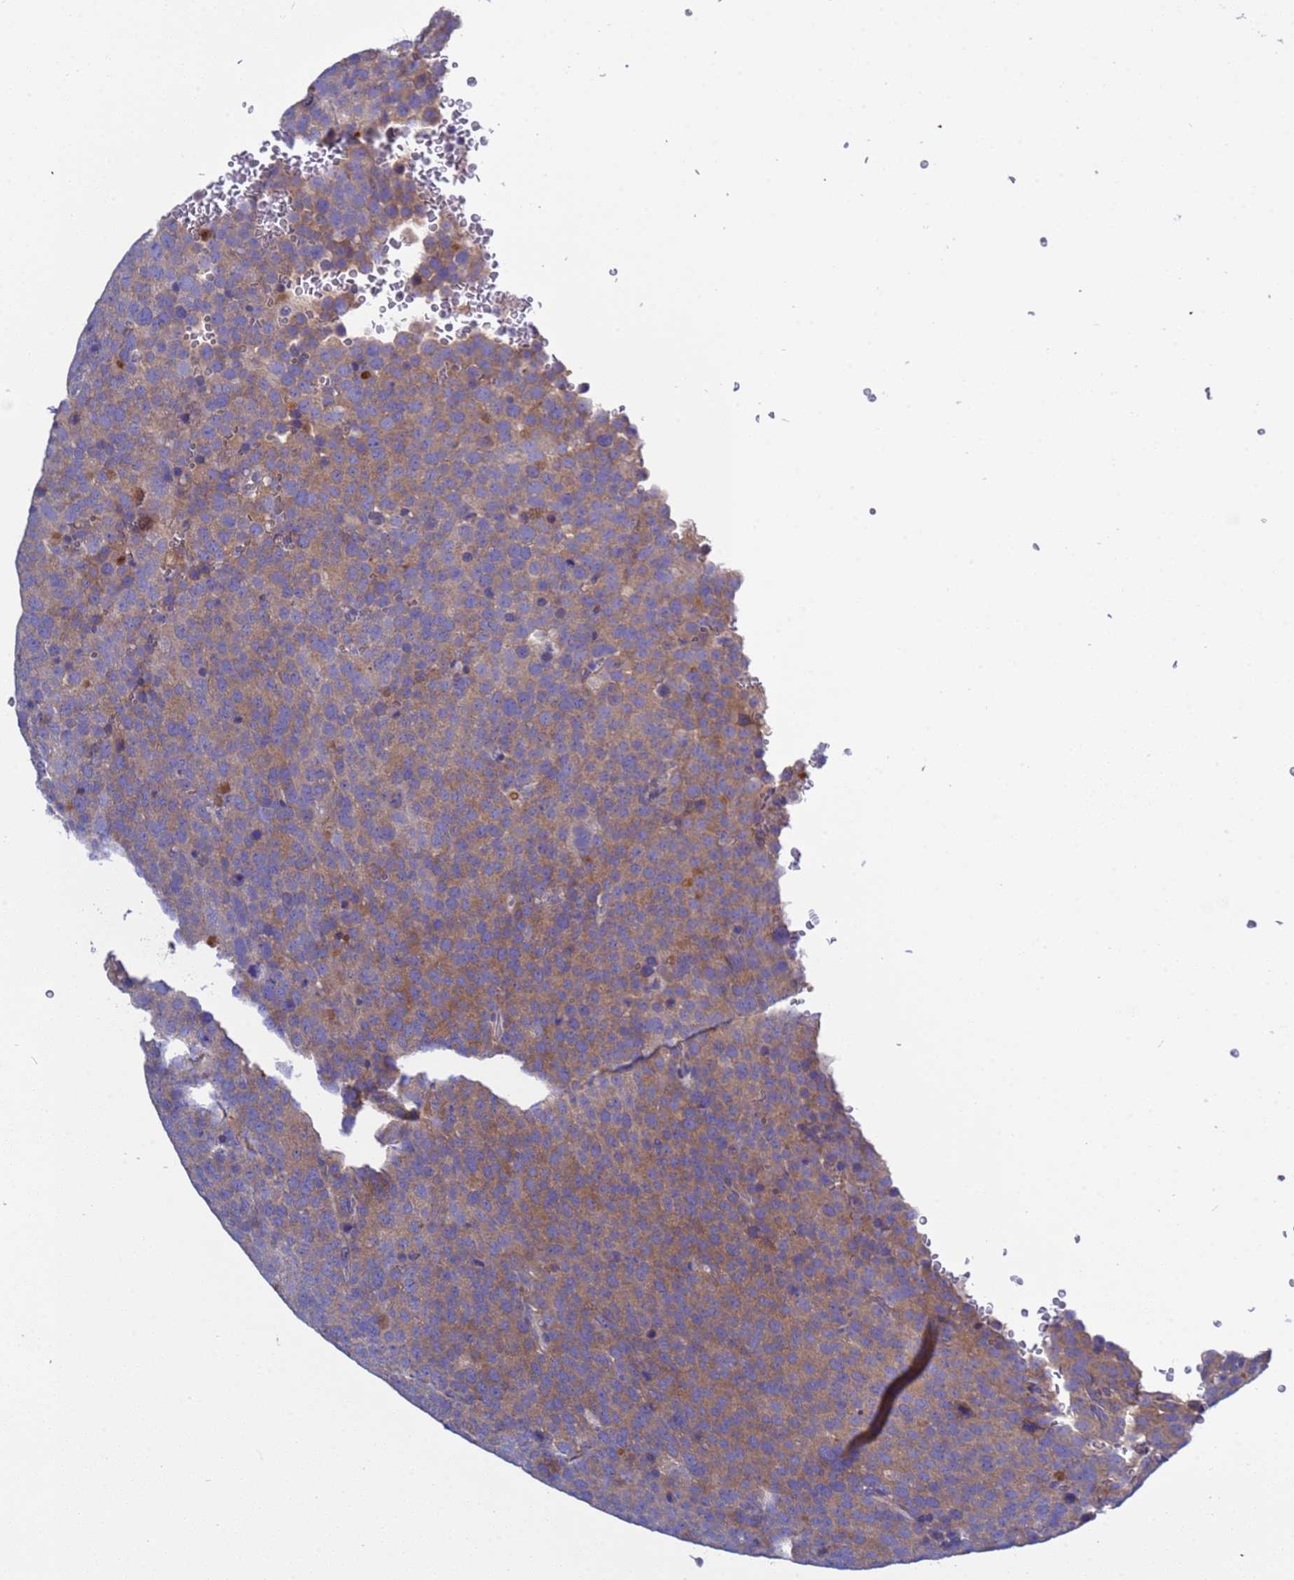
{"staining": {"intensity": "moderate", "quantity": ">75%", "location": "cytoplasmic/membranous"}, "tissue": "testis cancer", "cell_type": "Tumor cells", "image_type": "cancer", "snomed": [{"axis": "morphology", "description": "Seminoma, NOS"}, {"axis": "topography", "description": "Testis"}], "caption": "This is a histology image of immunohistochemistry (IHC) staining of testis cancer (seminoma), which shows moderate staining in the cytoplasmic/membranous of tumor cells.", "gene": "RC3H2", "patient": {"sex": "male", "age": 71}}